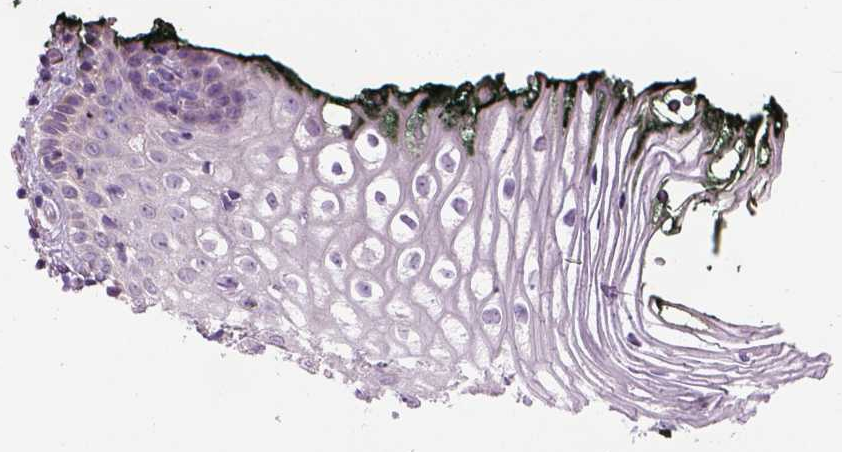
{"staining": {"intensity": "negative", "quantity": "none", "location": "none"}, "tissue": "vagina", "cell_type": "Squamous epithelial cells", "image_type": "normal", "snomed": [{"axis": "morphology", "description": "Normal tissue, NOS"}, {"axis": "topography", "description": "Vagina"}], "caption": "Micrograph shows no significant protein positivity in squamous epithelial cells of normal vagina. Brightfield microscopy of immunohistochemistry (IHC) stained with DAB (brown) and hematoxylin (blue), captured at high magnification.", "gene": "IFT52", "patient": {"sex": "female", "age": 47}}